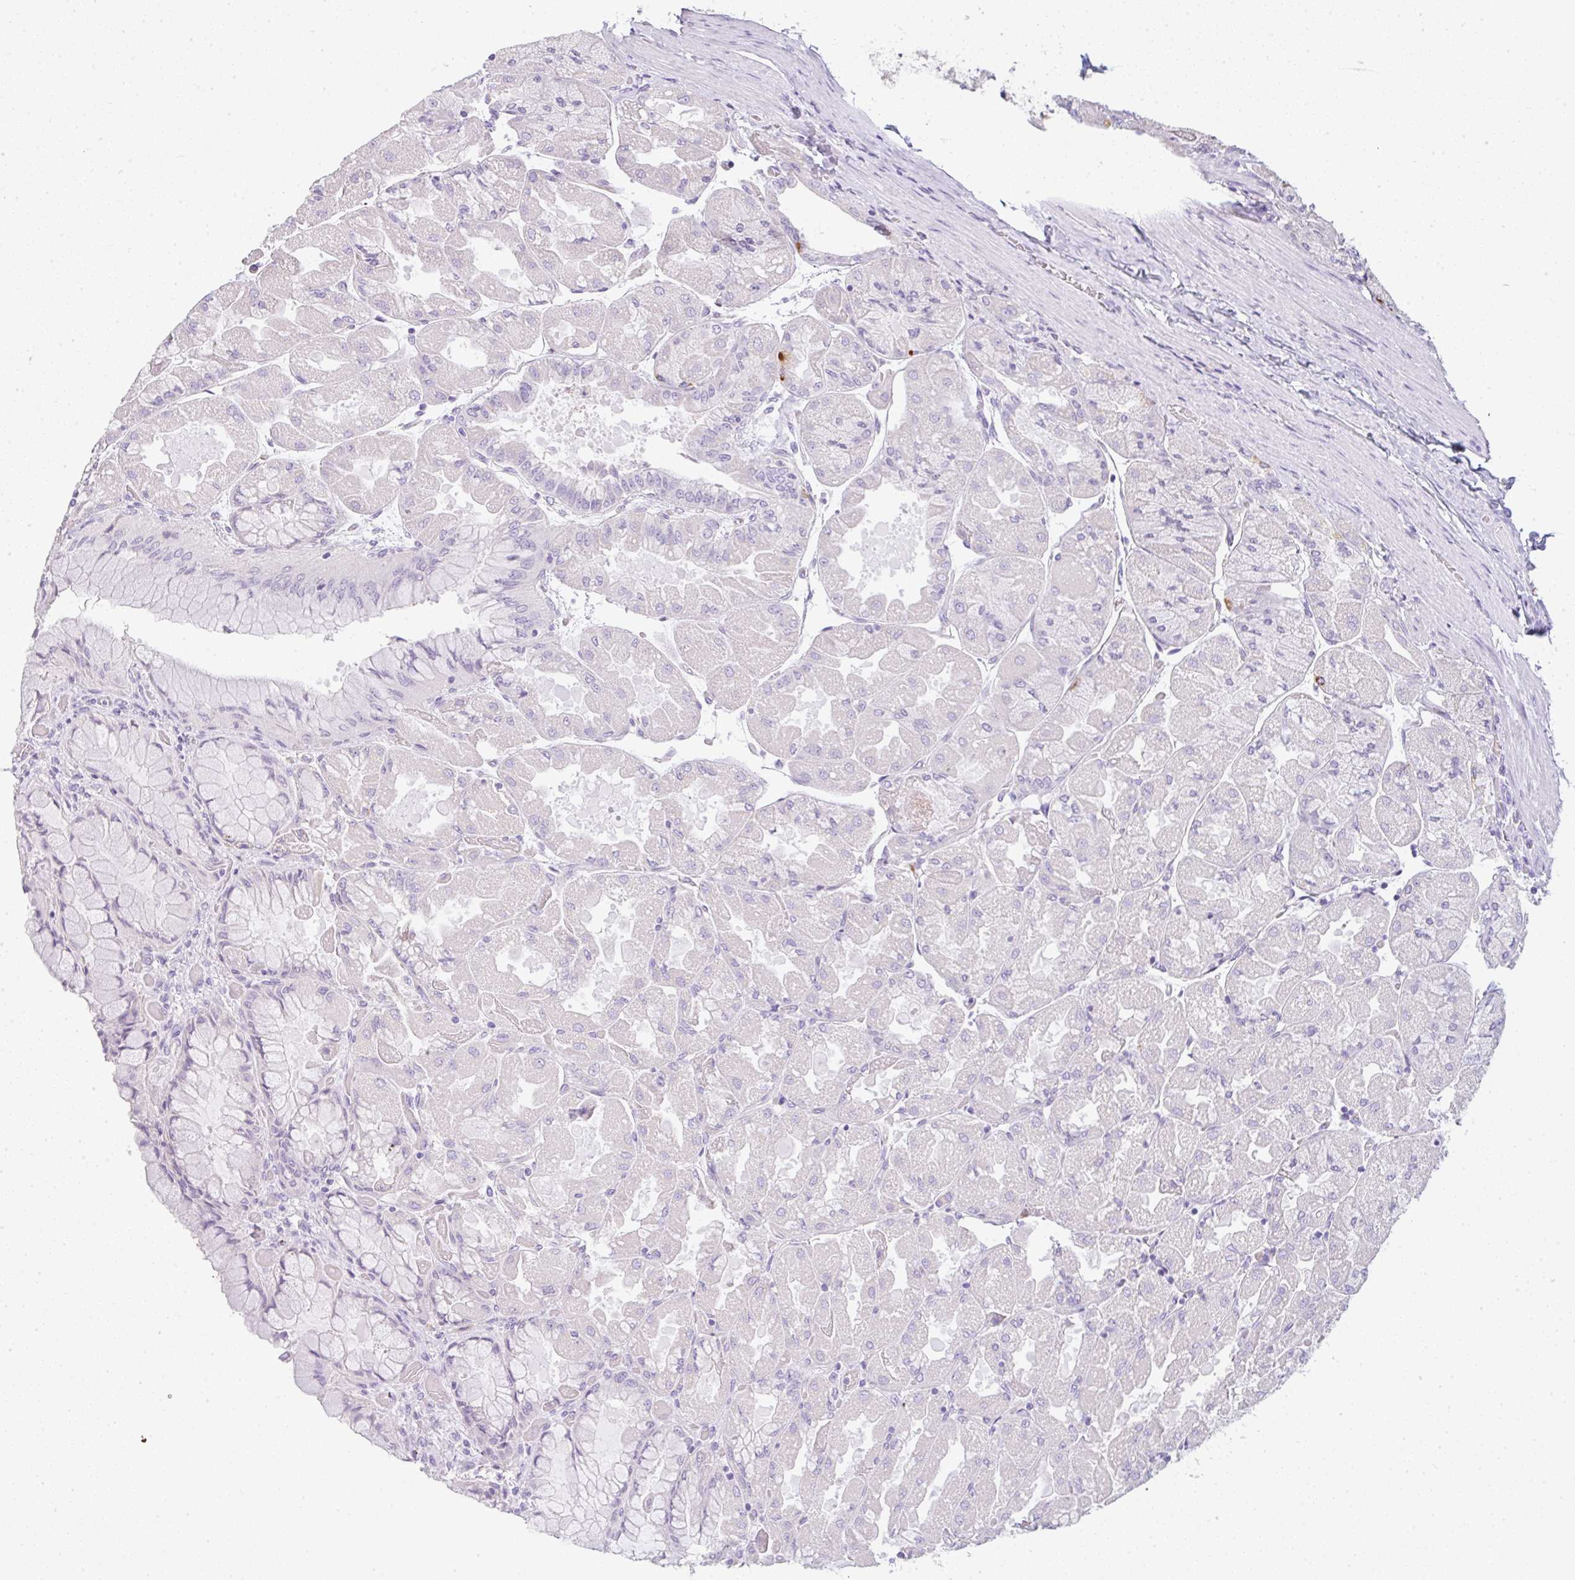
{"staining": {"intensity": "strong", "quantity": "<25%", "location": "cytoplasmic/membranous"}, "tissue": "stomach", "cell_type": "Glandular cells", "image_type": "normal", "snomed": [{"axis": "morphology", "description": "Normal tissue, NOS"}, {"axis": "topography", "description": "Stomach"}], "caption": "A histopathology image showing strong cytoplasmic/membranous expression in approximately <25% of glandular cells in normal stomach, as visualized by brown immunohistochemical staining.", "gene": "LPAR4", "patient": {"sex": "female", "age": 61}}